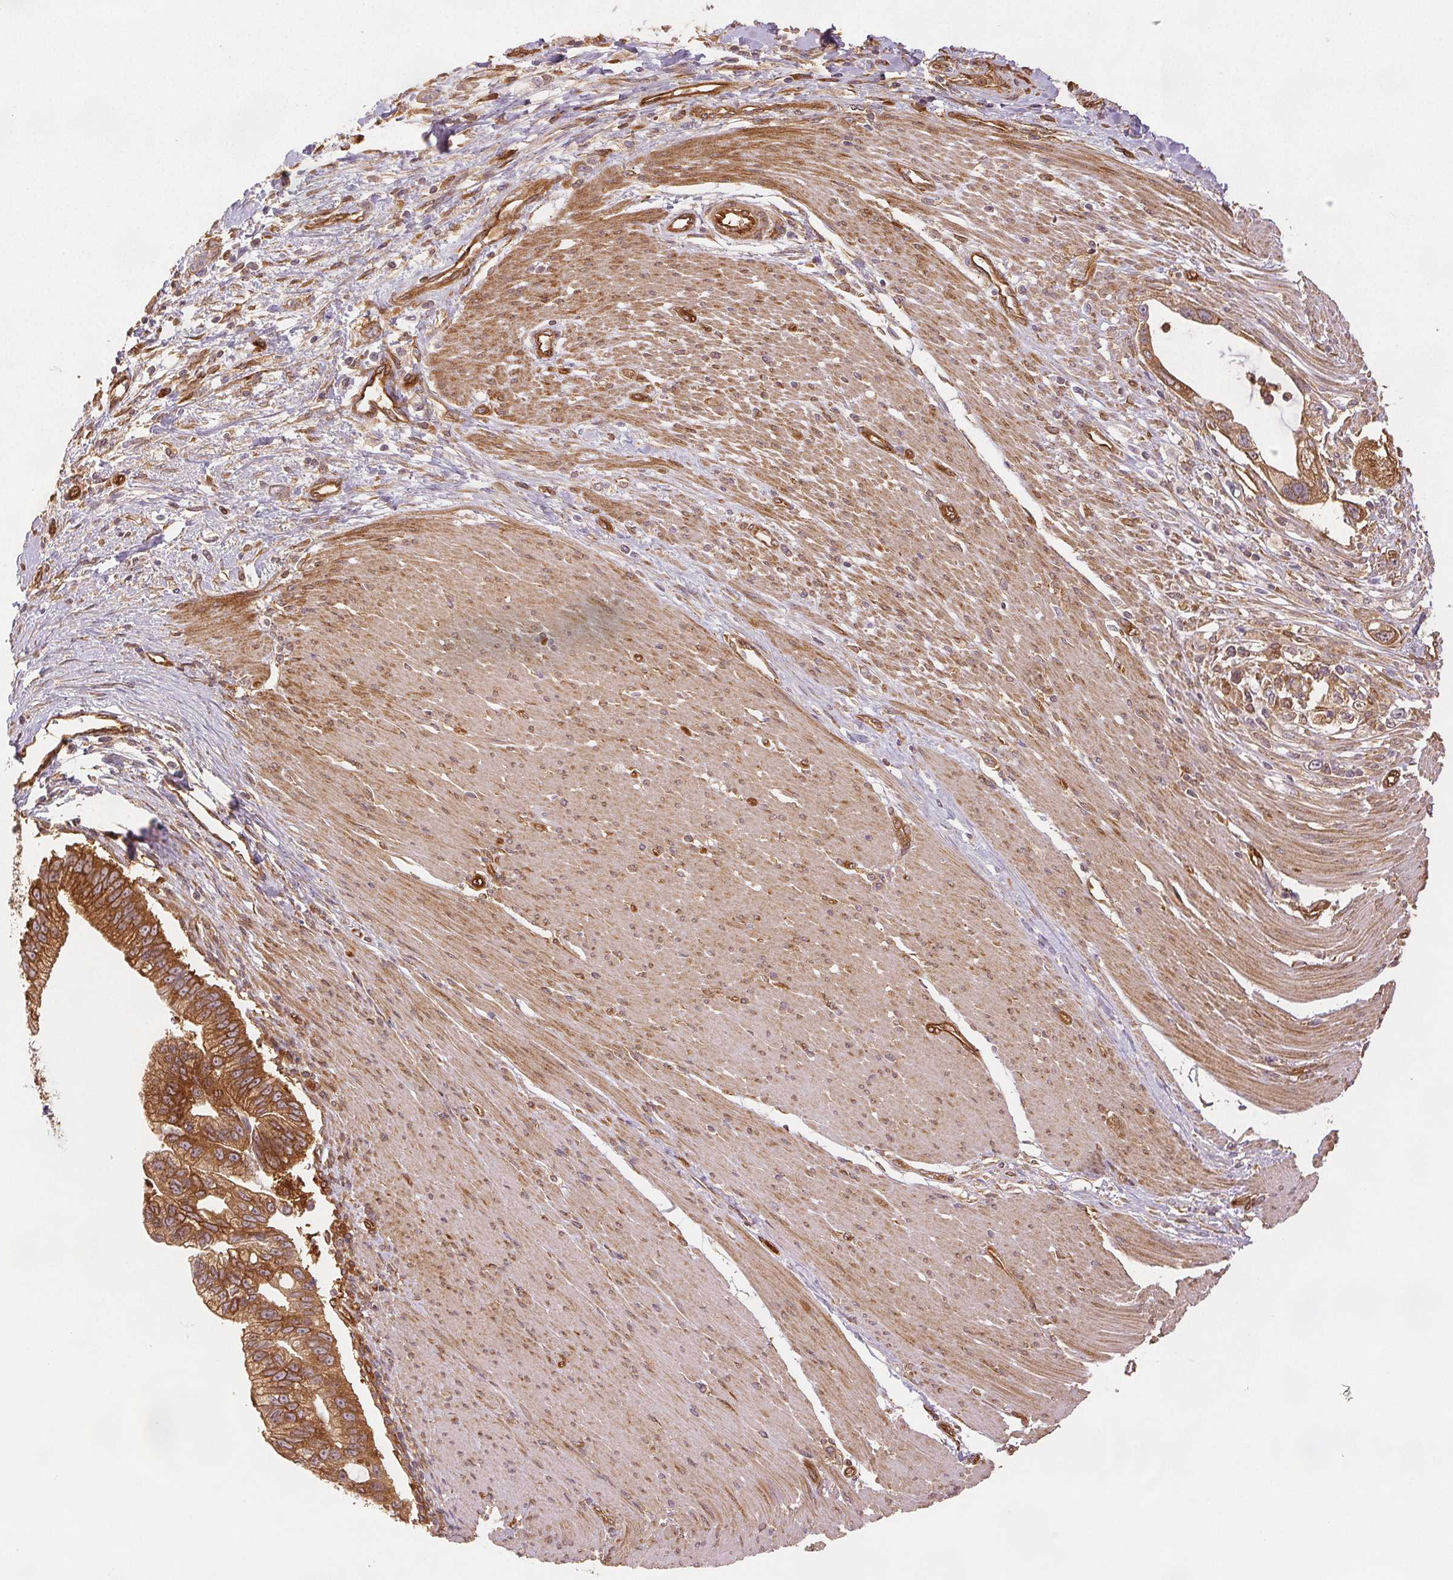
{"staining": {"intensity": "moderate", "quantity": ">75%", "location": "cytoplasmic/membranous"}, "tissue": "pancreatic cancer", "cell_type": "Tumor cells", "image_type": "cancer", "snomed": [{"axis": "morphology", "description": "Adenocarcinoma, NOS"}, {"axis": "topography", "description": "Pancreas"}], "caption": "Pancreatic cancer stained with immunohistochemistry (IHC) reveals moderate cytoplasmic/membranous staining in about >75% of tumor cells.", "gene": "DIAPH2", "patient": {"sex": "male", "age": 70}}